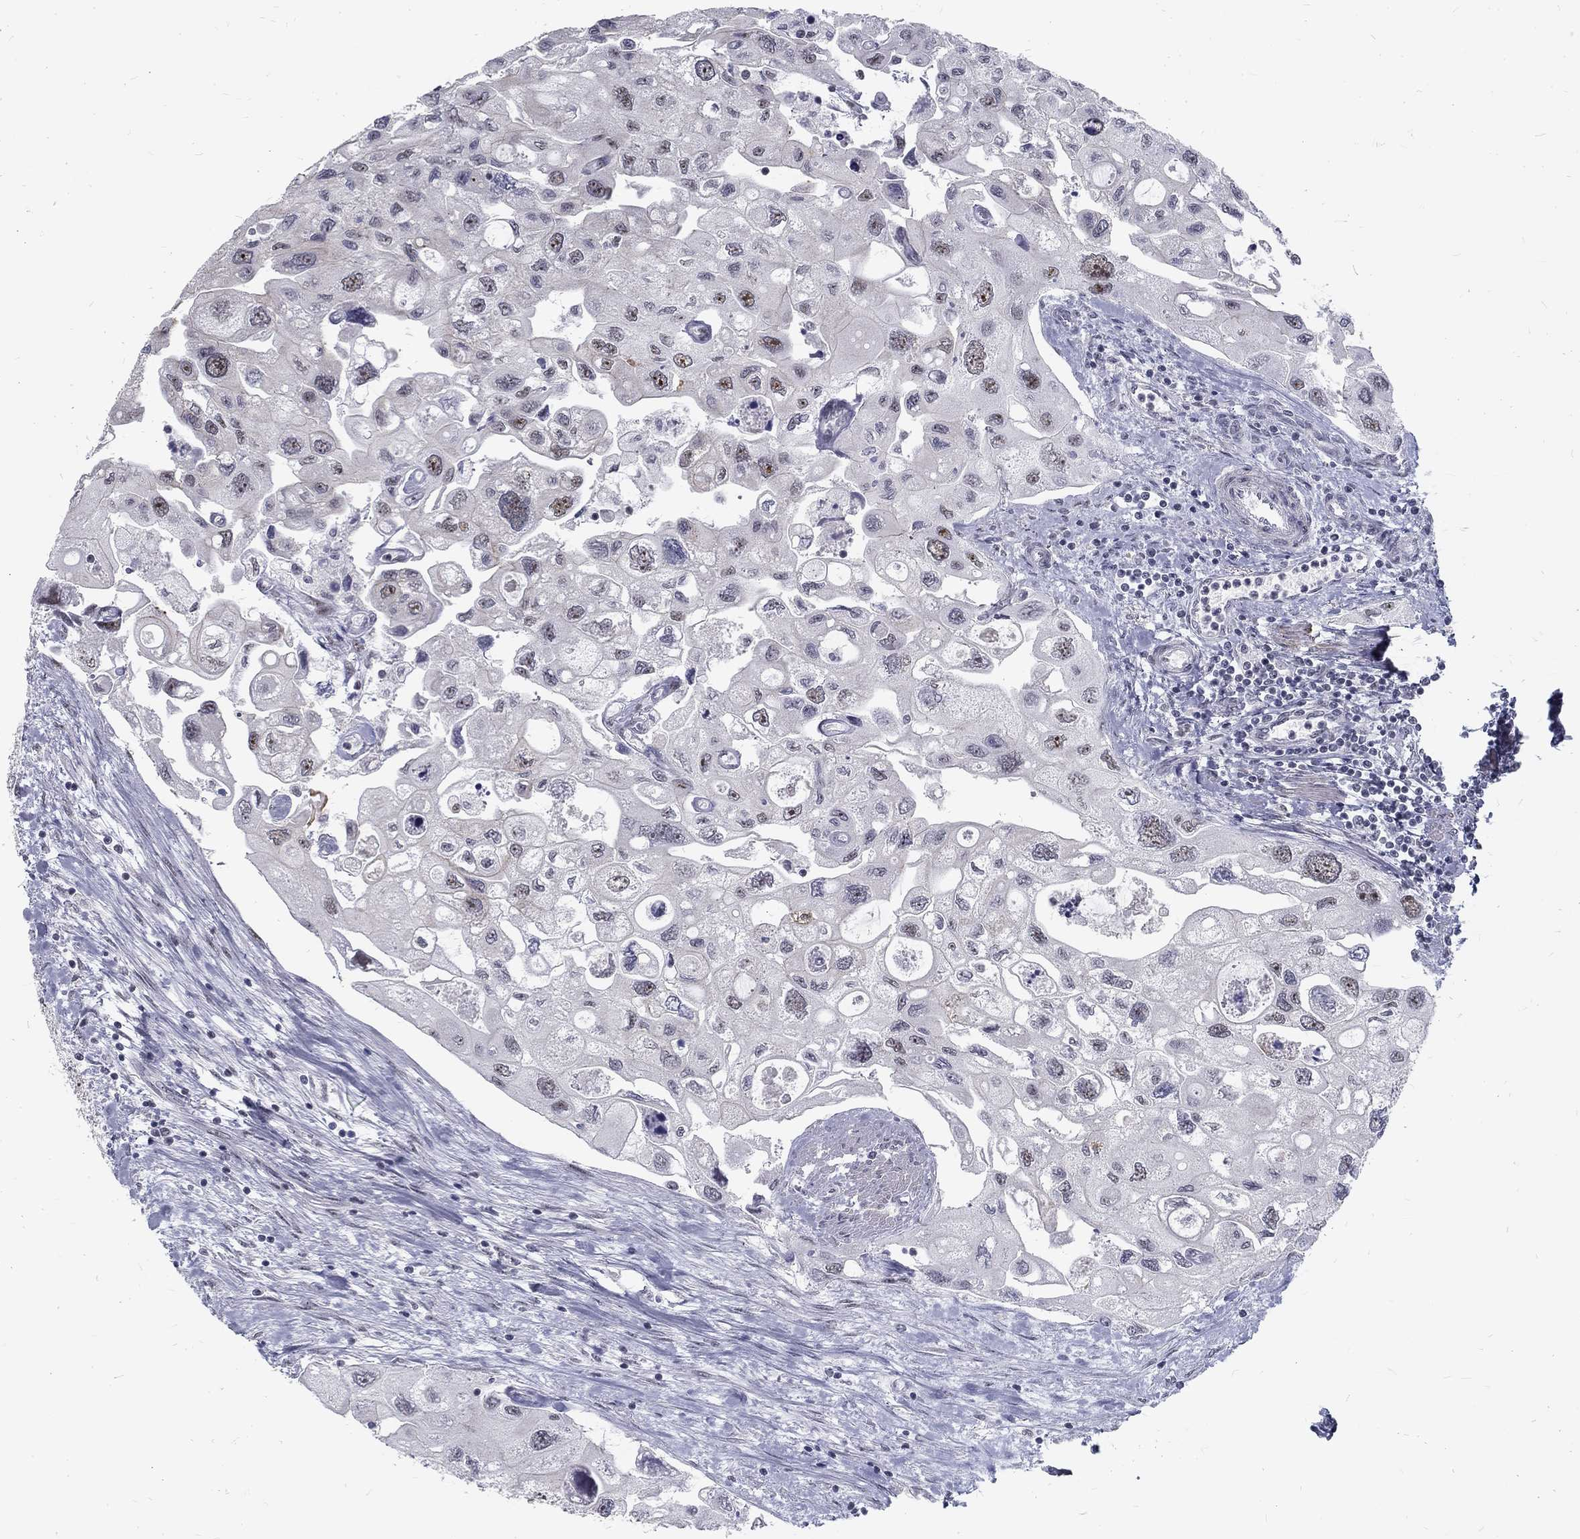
{"staining": {"intensity": "weak", "quantity": "<25%", "location": "nuclear"}, "tissue": "urothelial cancer", "cell_type": "Tumor cells", "image_type": "cancer", "snomed": [{"axis": "morphology", "description": "Urothelial carcinoma, High grade"}, {"axis": "topography", "description": "Urinary bladder"}], "caption": "This is an IHC micrograph of urothelial cancer. There is no positivity in tumor cells.", "gene": "SNORC", "patient": {"sex": "male", "age": 59}}